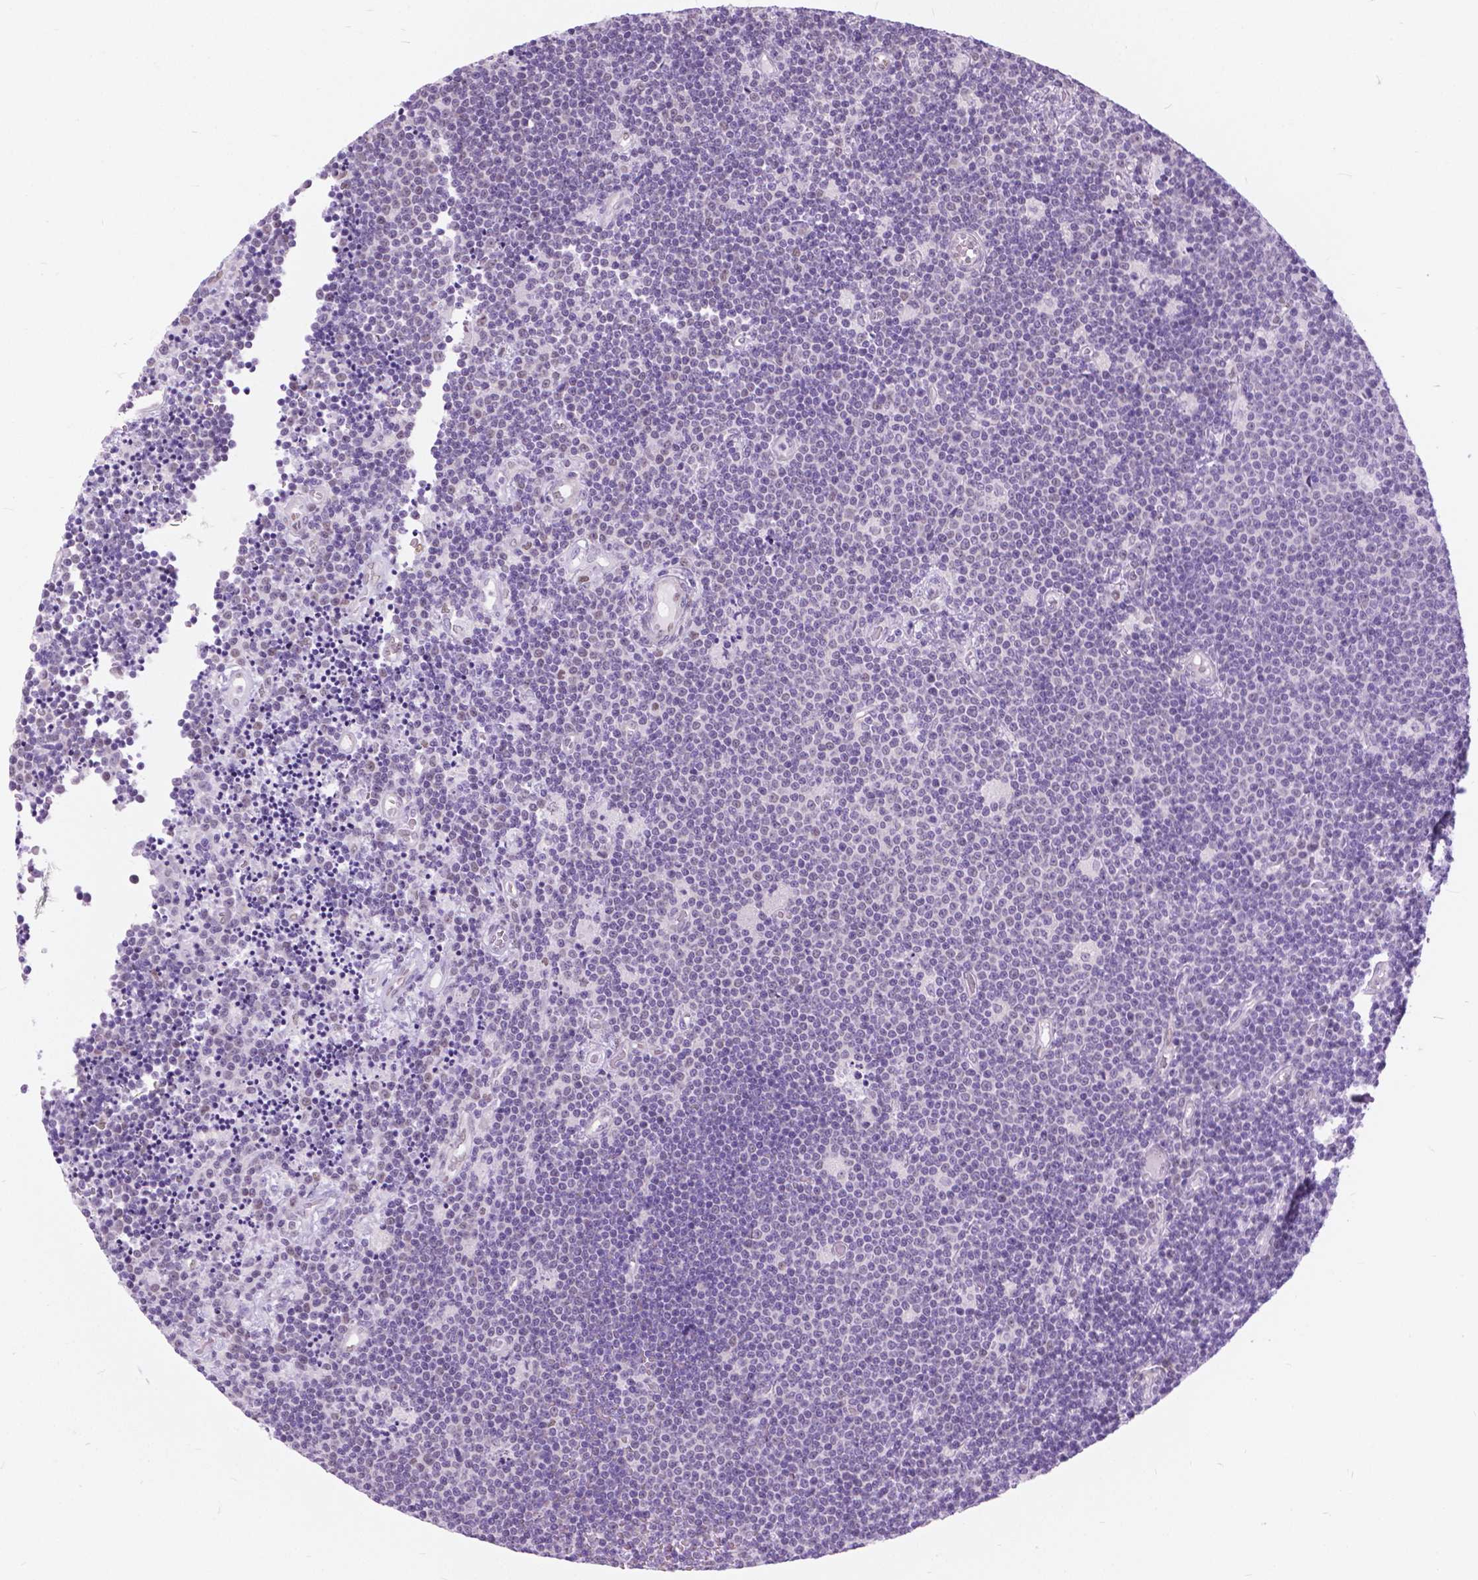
{"staining": {"intensity": "negative", "quantity": "none", "location": "none"}, "tissue": "lymphoma", "cell_type": "Tumor cells", "image_type": "cancer", "snomed": [{"axis": "morphology", "description": "Malignant lymphoma, non-Hodgkin's type, Low grade"}, {"axis": "topography", "description": "Brain"}], "caption": "IHC image of malignant lymphoma, non-Hodgkin's type (low-grade) stained for a protein (brown), which reveals no staining in tumor cells. Nuclei are stained in blue.", "gene": "APCDD1L", "patient": {"sex": "female", "age": 66}}